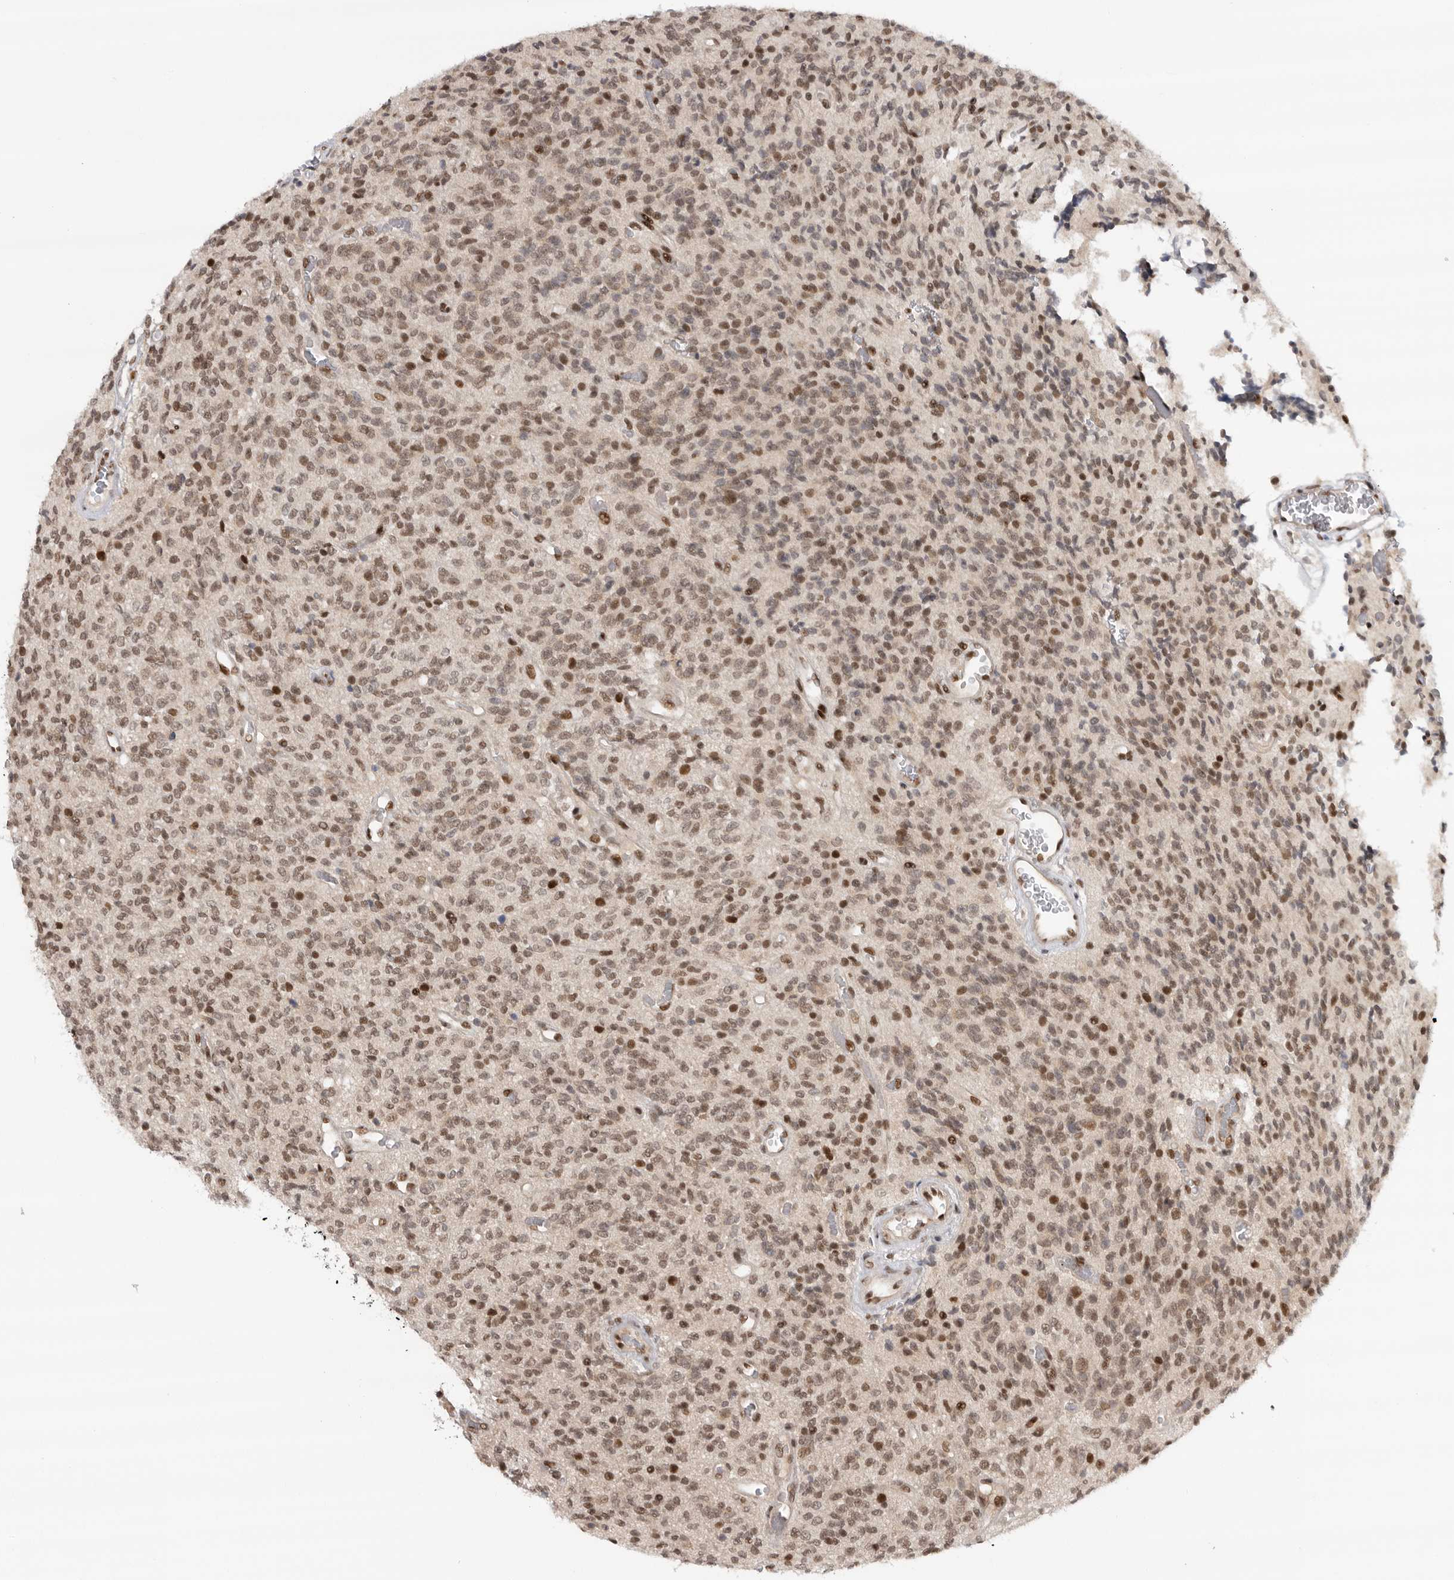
{"staining": {"intensity": "moderate", "quantity": ">75%", "location": "nuclear"}, "tissue": "glioma", "cell_type": "Tumor cells", "image_type": "cancer", "snomed": [{"axis": "morphology", "description": "Glioma, malignant, High grade"}, {"axis": "topography", "description": "Brain"}], "caption": "This is a photomicrograph of IHC staining of high-grade glioma (malignant), which shows moderate staining in the nuclear of tumor cells.", "gene": "ZNF830", "patient": {"sex": "male", "age": 34}}